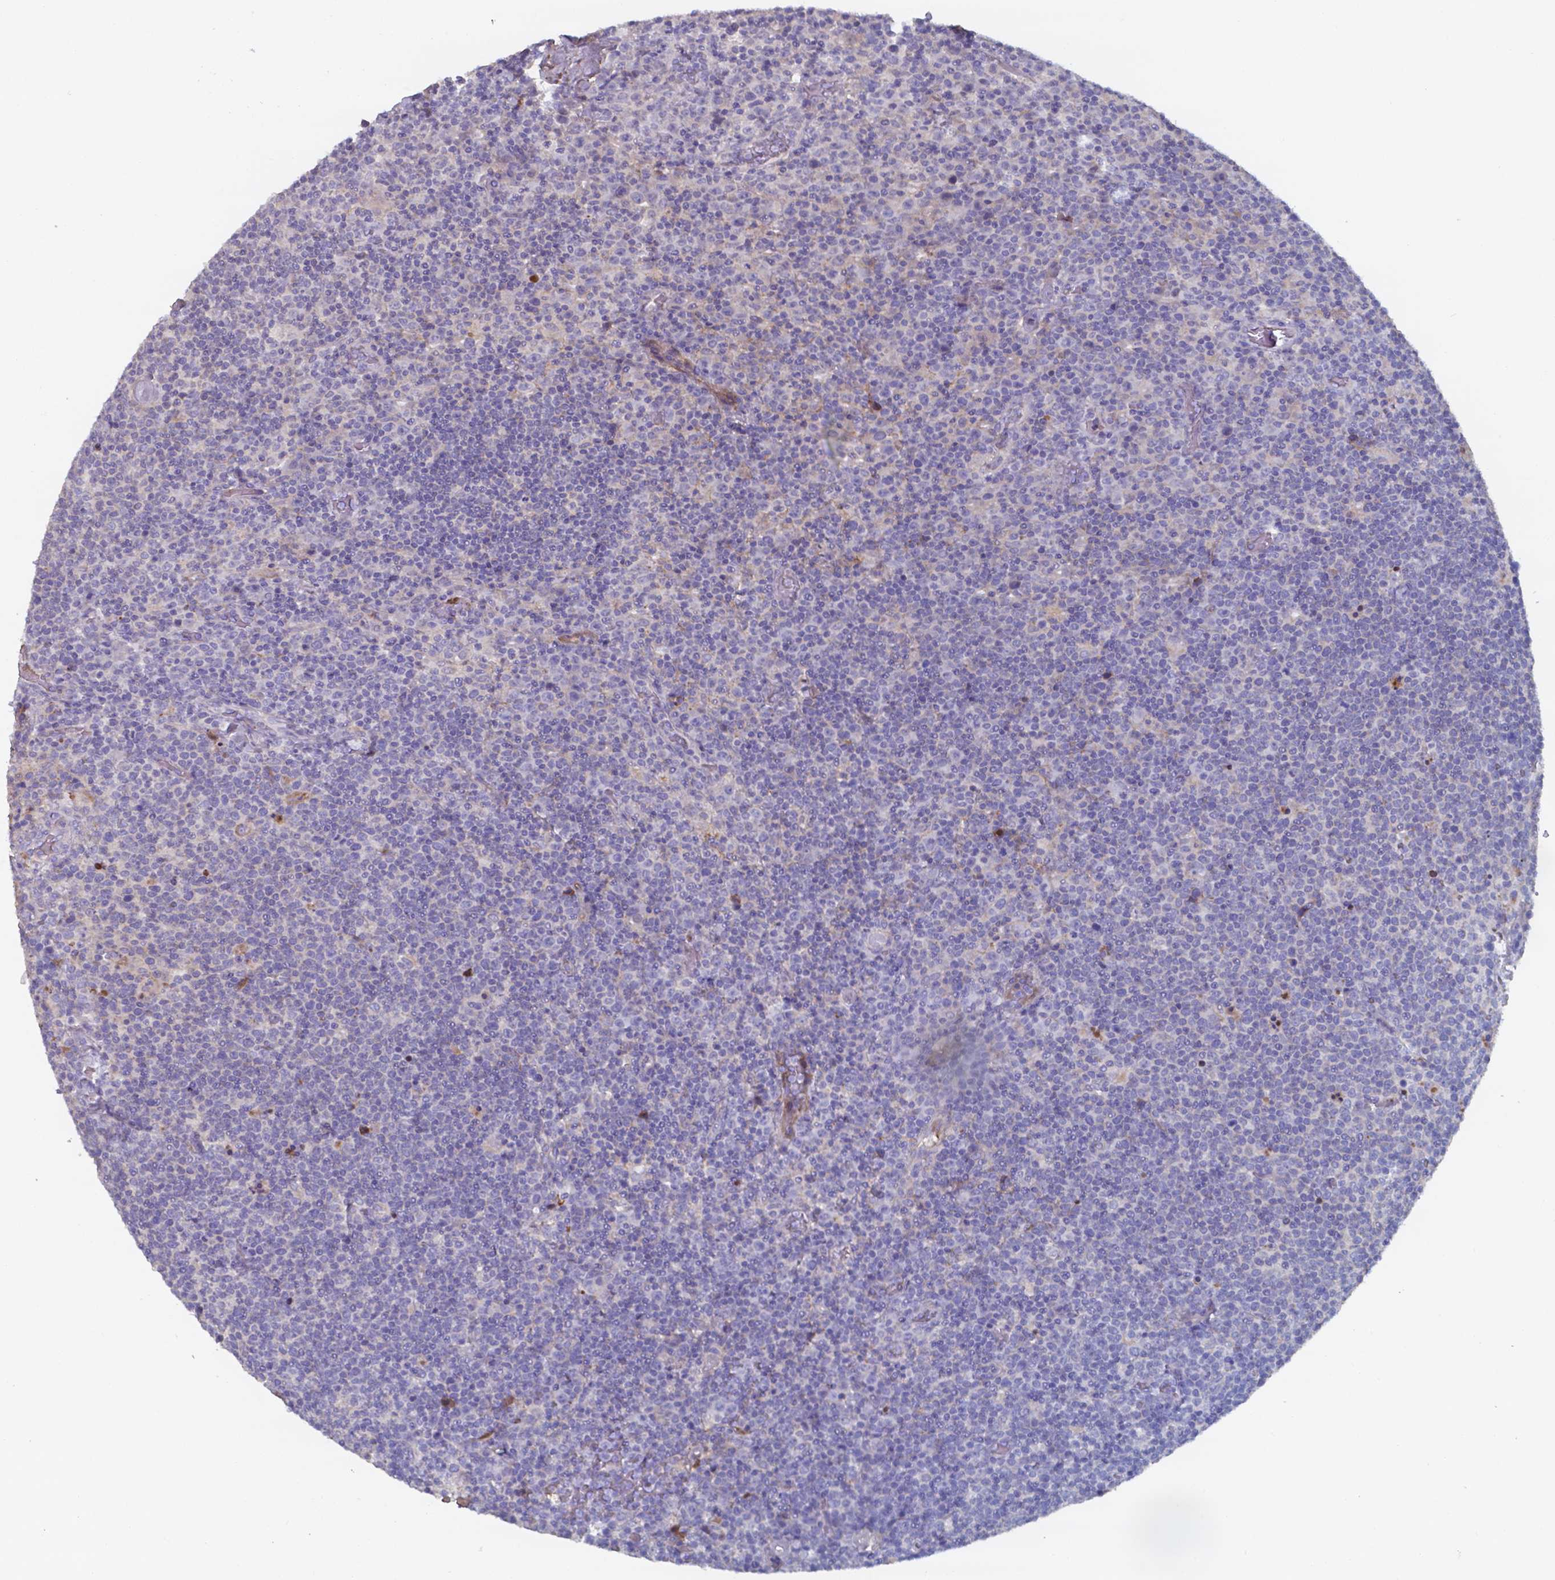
{"staining": {"intensity": "negative", "quantity": "none", "location": "none"}, "tissue": "lymphoma", "cell_type": "Tumor cells", "image_type": "cancer", "snomed": [{"axis": "morphology", "description": "Malignant lymphoma, non-Hodgkin's type, High grade"}, {"axis": "topography", "description": "Lymph node"}], "caption": "Tumor cells show no significant protein staining in lymphoma.", "gene": "BTBD17", "patient": {"sex": "male", "age": 61}}